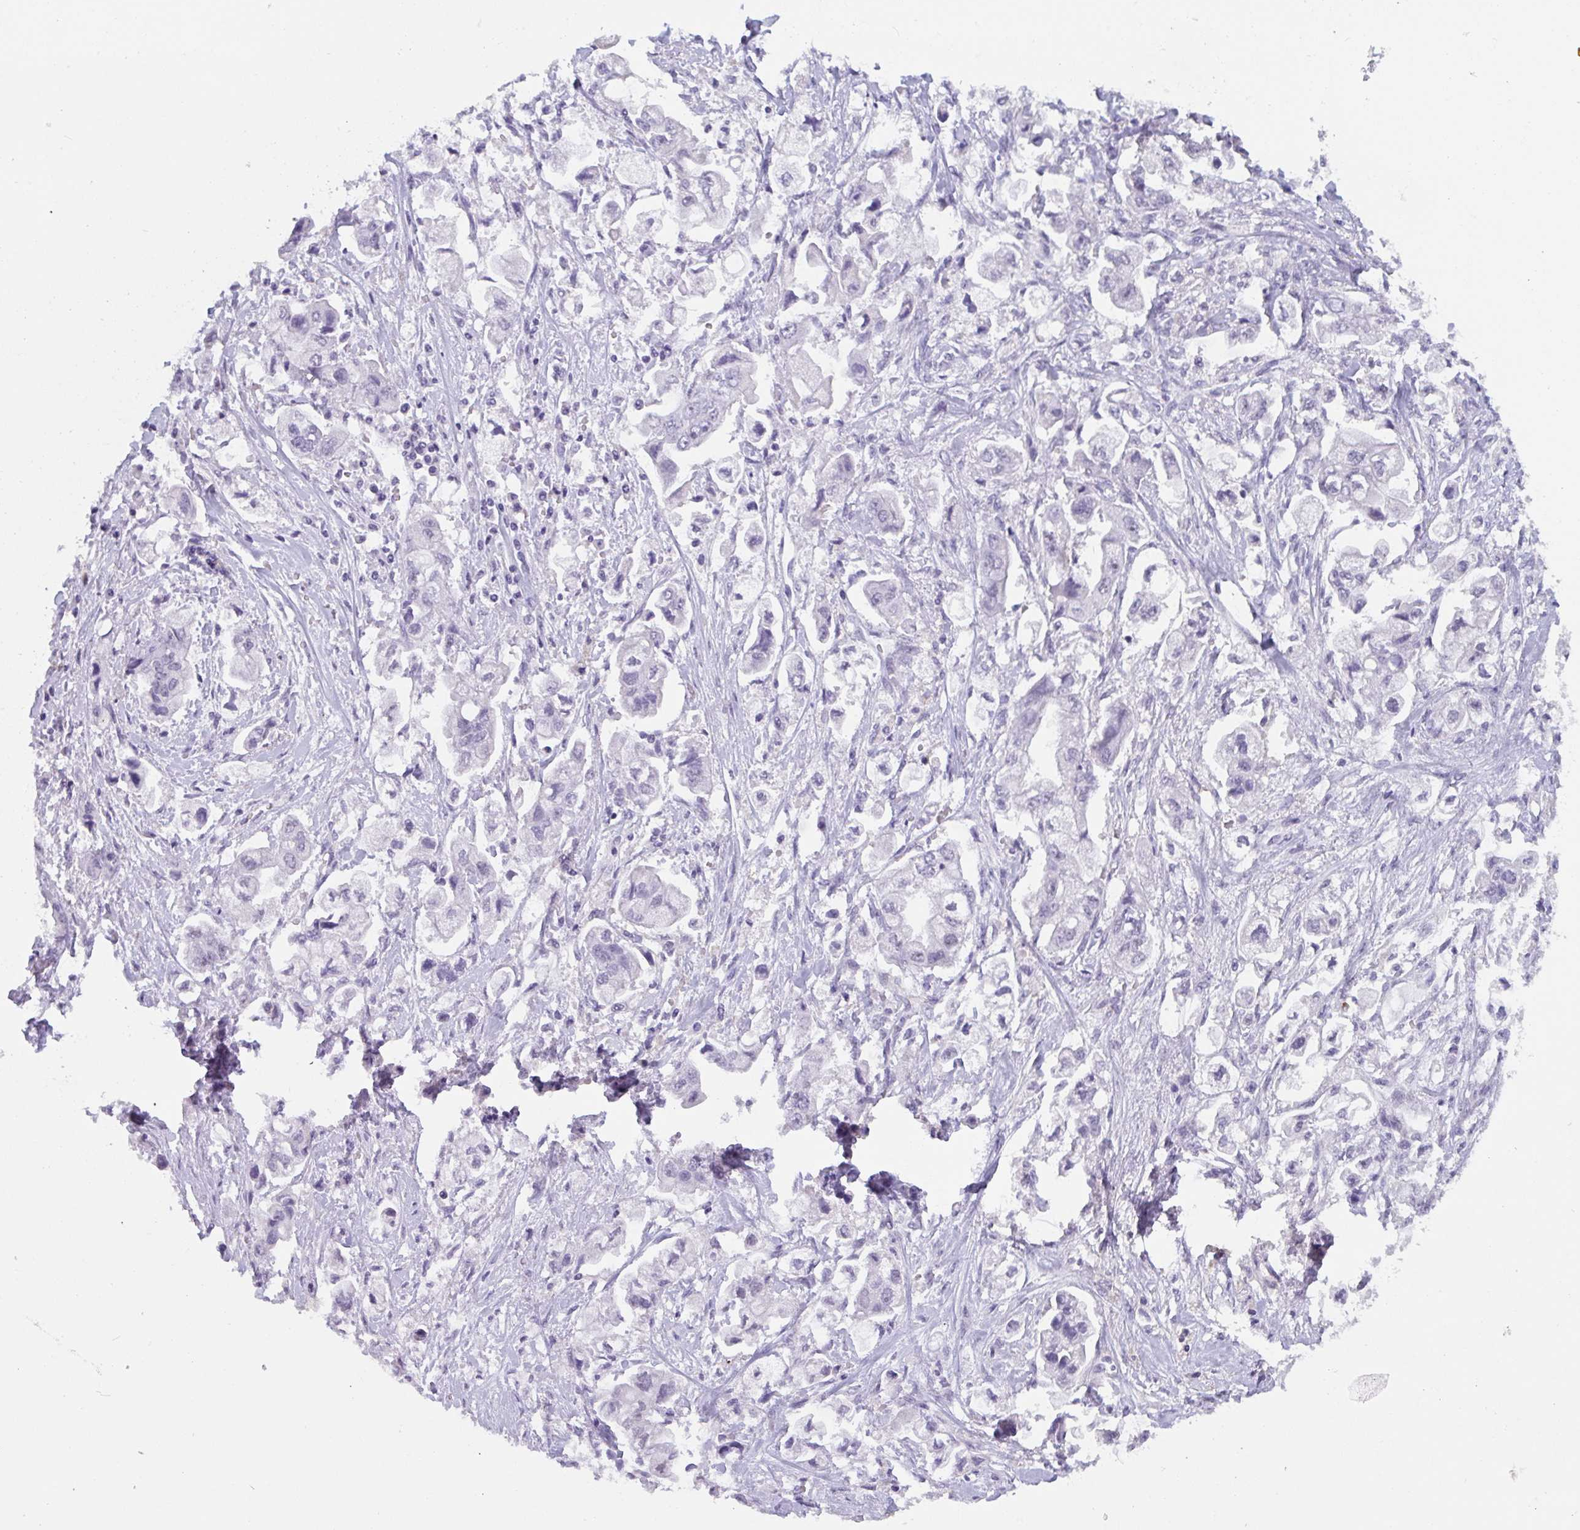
{"staining": {"intensity": "negative", "quantity": "none", "location": "none"}, "tissue": "stomach cancer", "cell_type": "Tumor cells", "image_type": "cancer", "snomed": [{"axis": "morphology", "description": "Adenocarcinoma, NOS"}, {"axis": "topography", "description": "Stomach"}], "caption": "The histopathology image demonstrates no significant expression in tumor cells of stomach cancer. (DAB (3,3'-diaminobenzidine) immunohistochemistry (IHC), high magnification).", "gene": "CDK13", "patient": {"sex": "male", "age": 62}}